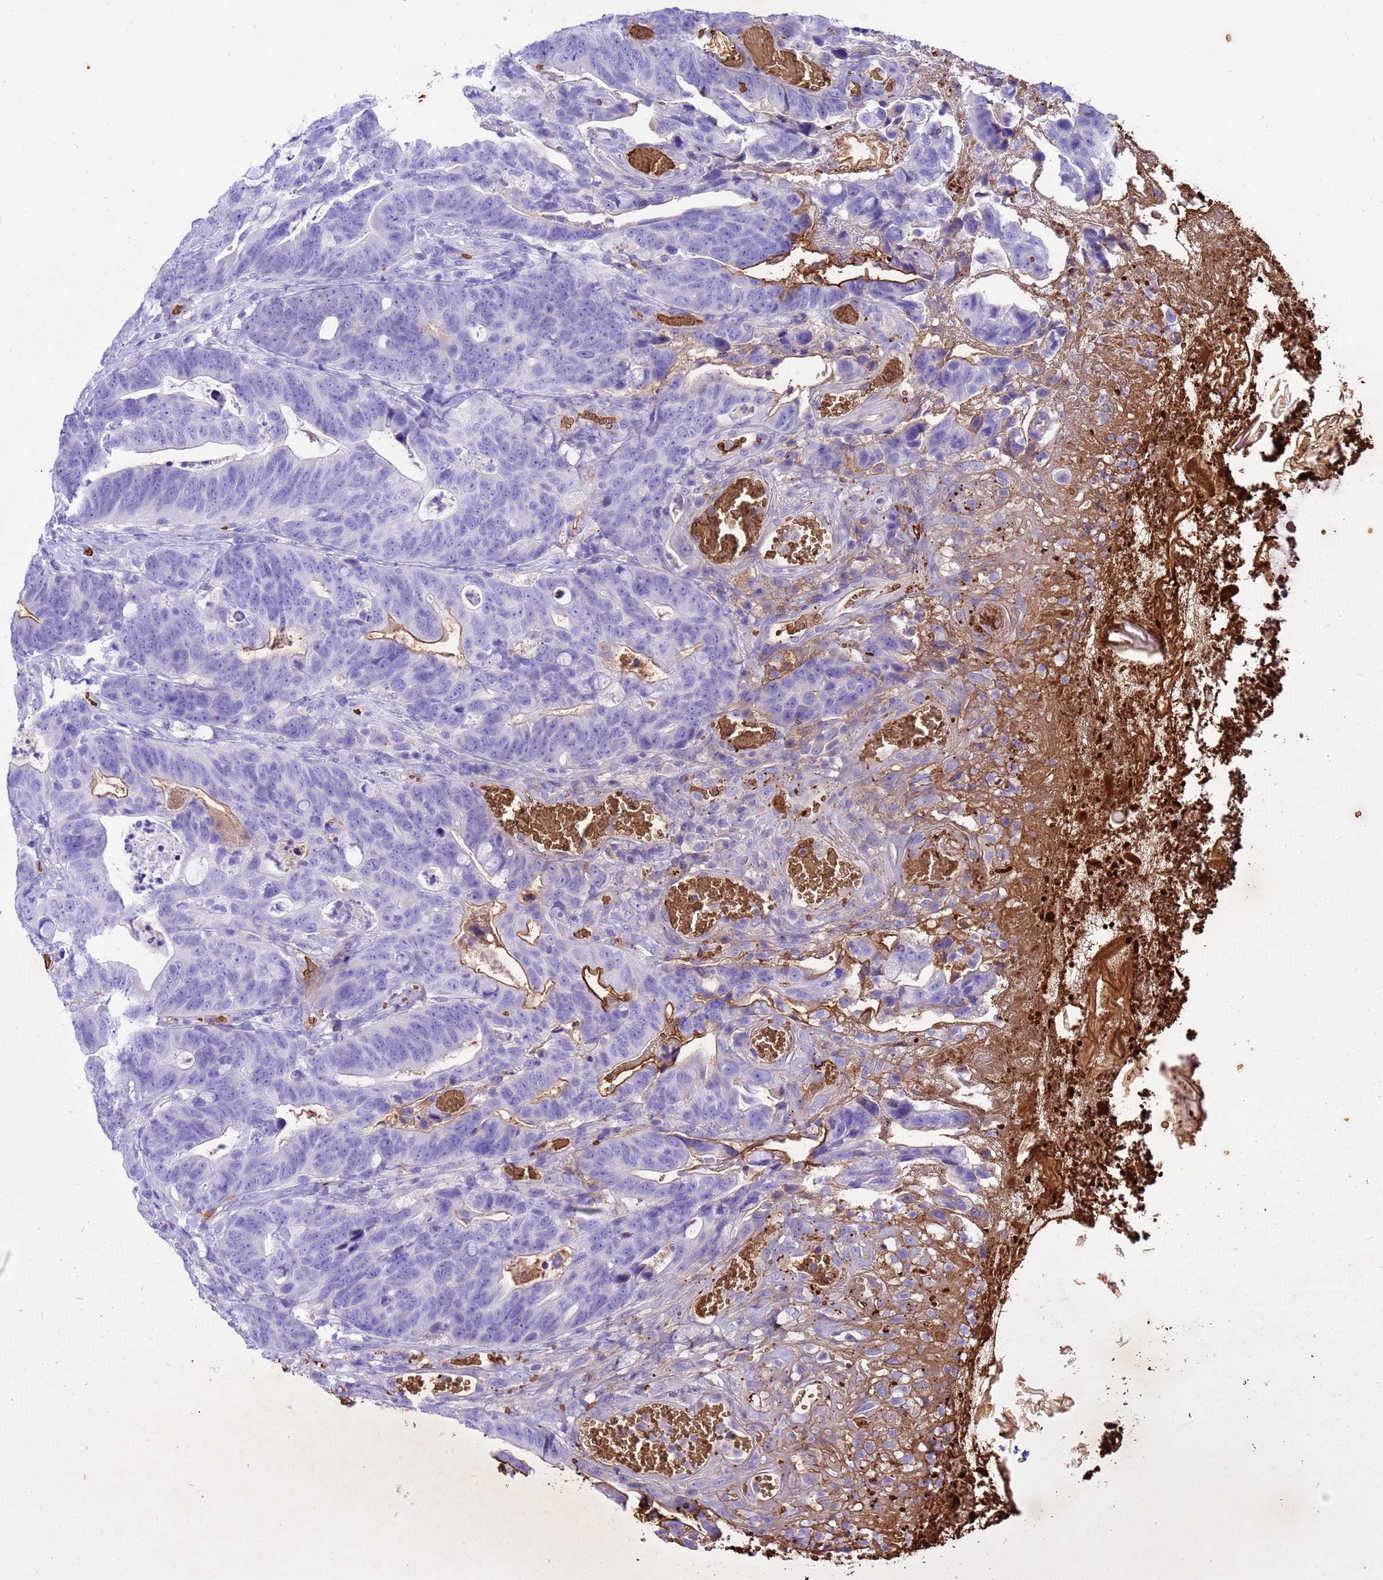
{"staining": {"intensity": "negative", "quantity": "none", "location": "none"}, "tissue": "colorectal cancer", "cell_type": "Tumor cells", "image_type": "cancer", "snomed": [{"axis": "morphology", "description": "Adenocarcinoma, NOS"}, {"axis": "topography", "description": "Colon"}], "caption": "IHC image of human colorectal adenocarcinoma stained for a protein (brown), which shows no expression in tumor cells.", "gene": "HBA2", "patient": {"sex": "female", "age": 82}}